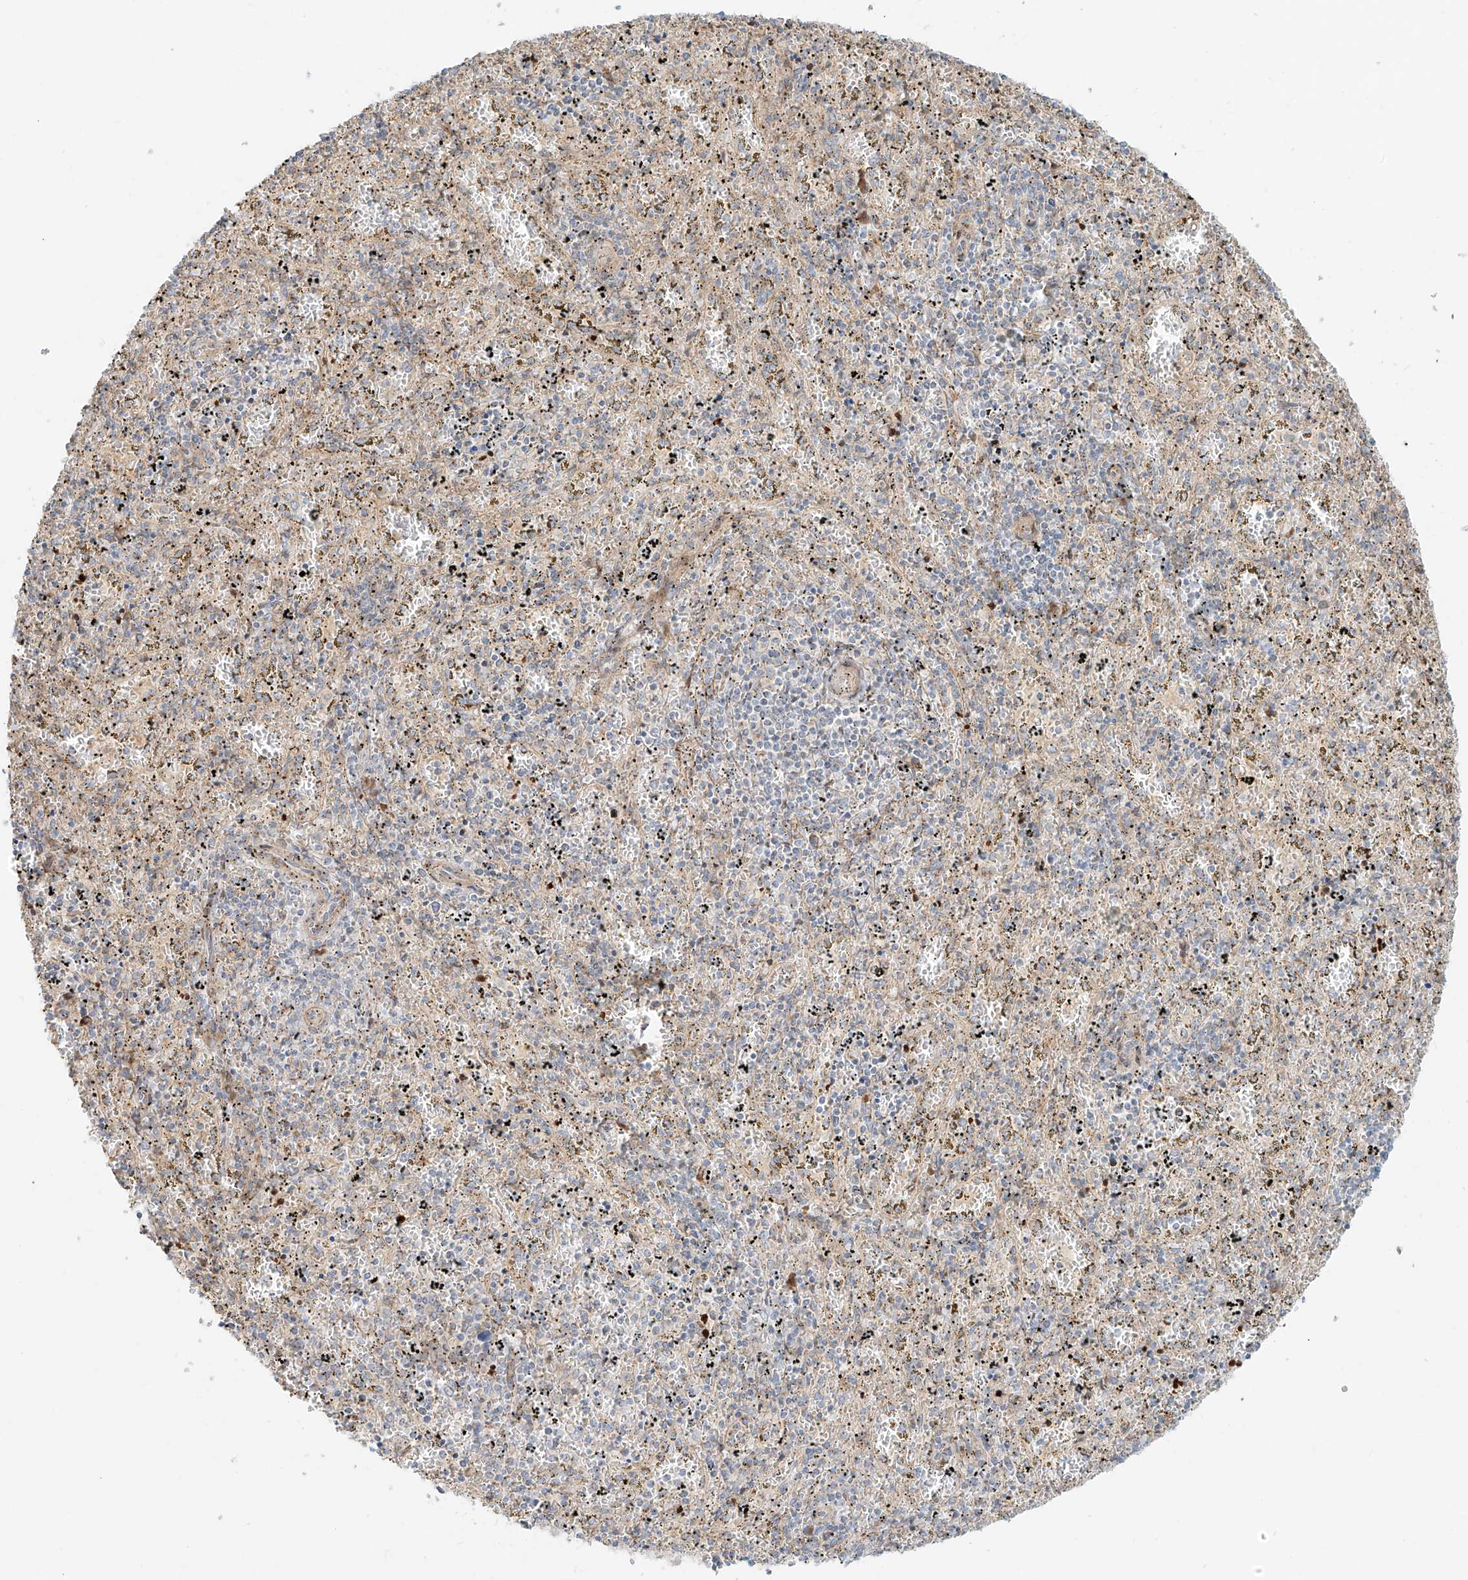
{"staining": {"intensity": "negative", "quantity": "none", "location": "none"}, "tissue": "spleen", "cell_type": "Cells in red pulp", "image_type": "normal", "snomed": [{"axis": "morphology", "description": "Normal tissue, NOS"}, {"axis": "topography", "description": "Spleen"}], "caption": "Unremarkable spleen was stained to show a protein in brown. There is no significant expression in cells in red pulp.", "gene": "ZNF287", "patient": {"sex": "male", "age": 11}}